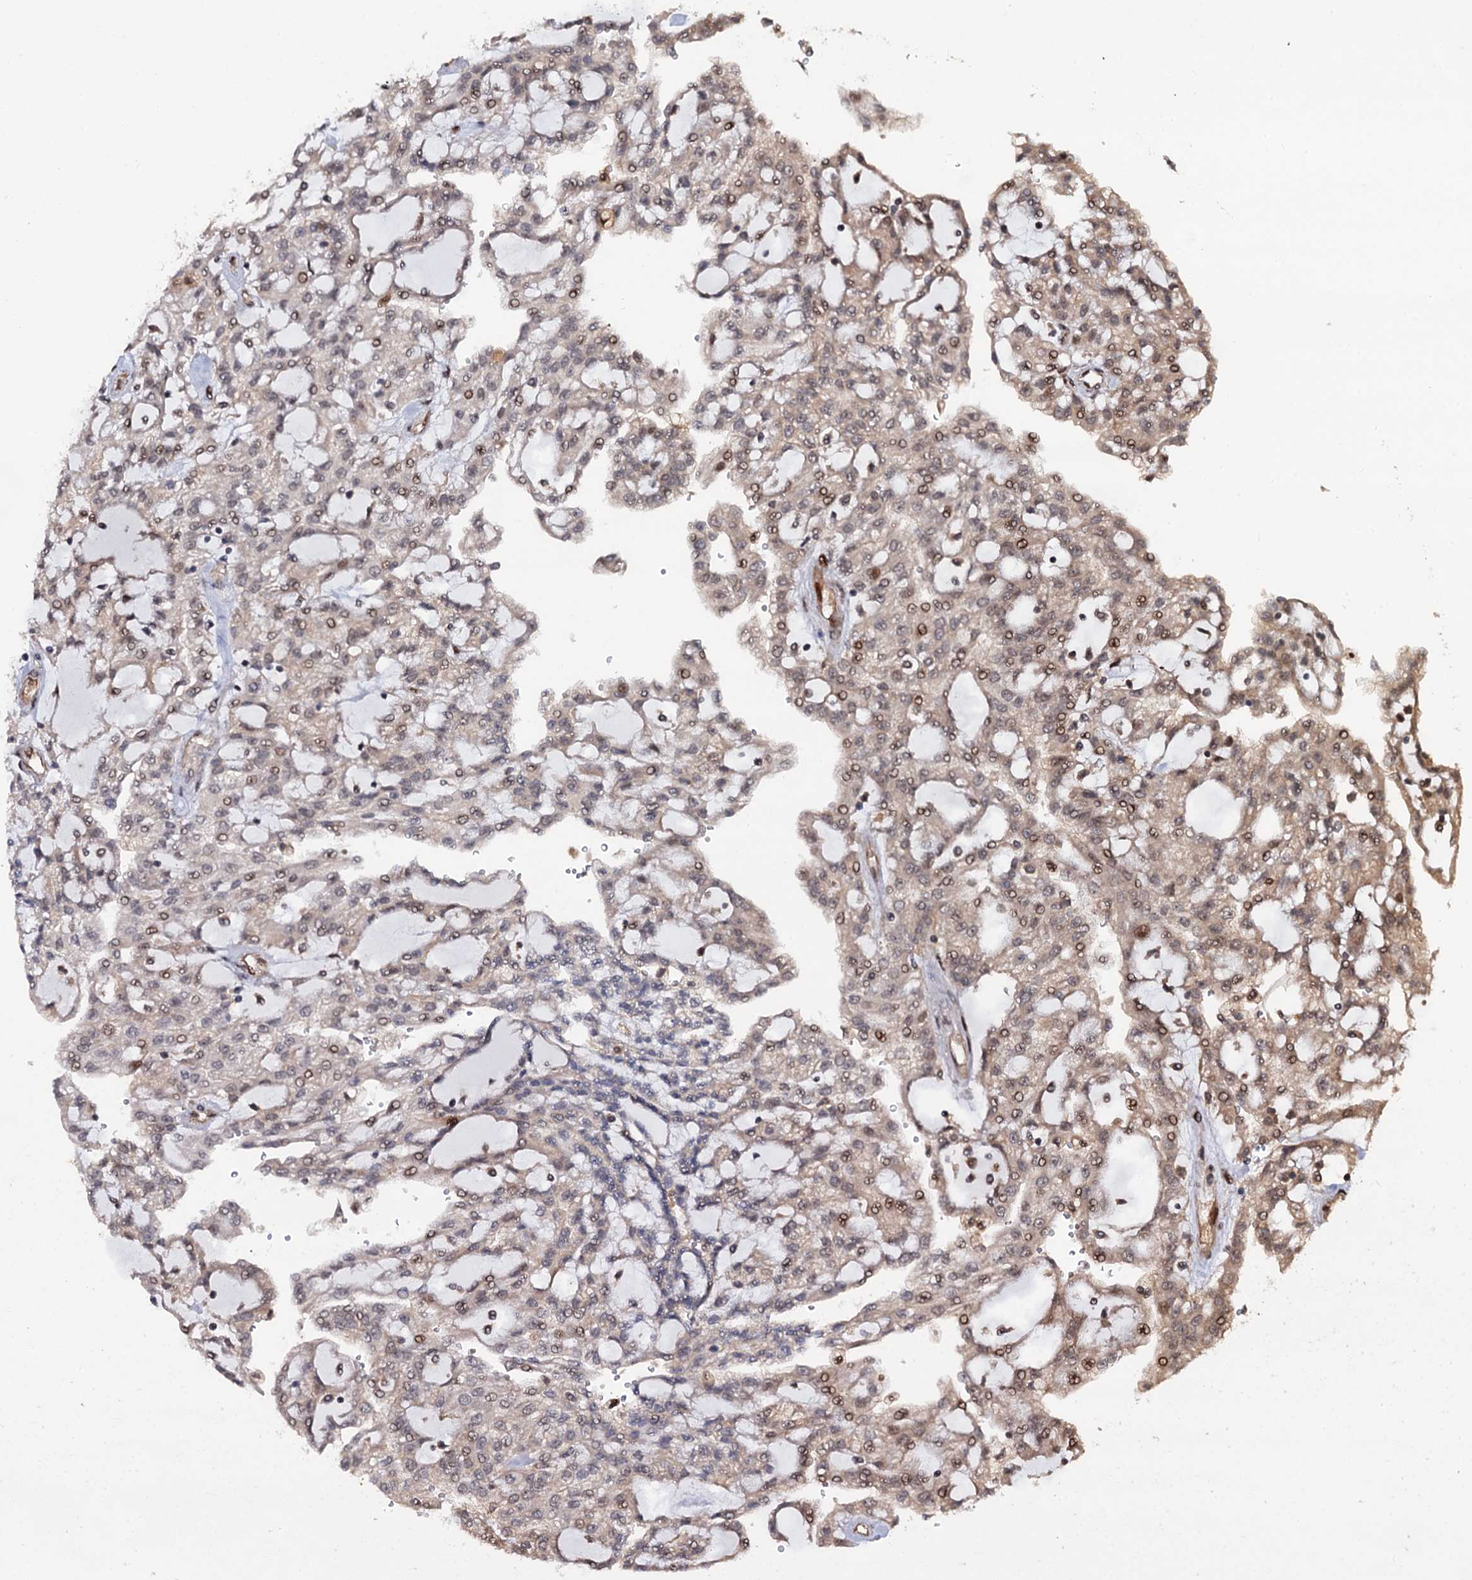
{"staining": {"intensity": "weak", "quantity": "<25%", "location": "cytoplasmic/membranous,nuclear"}, "tissue": "renal cancer", "cell_type": "Tumor cells", "image_type": "cancer", "snomed": [{"axis": "morphology", "description": "Adenocarcinoma, NOS"}, {"axis": "topography", "description": "Kidney"}], "caption": "A high-resolution photomicrograph shows immunohistochemistry staining of renal cancer, which displays no significant expression in tumor cells.", "gene": "CDC23", "patient": {"sex": "male", "age": 63}}